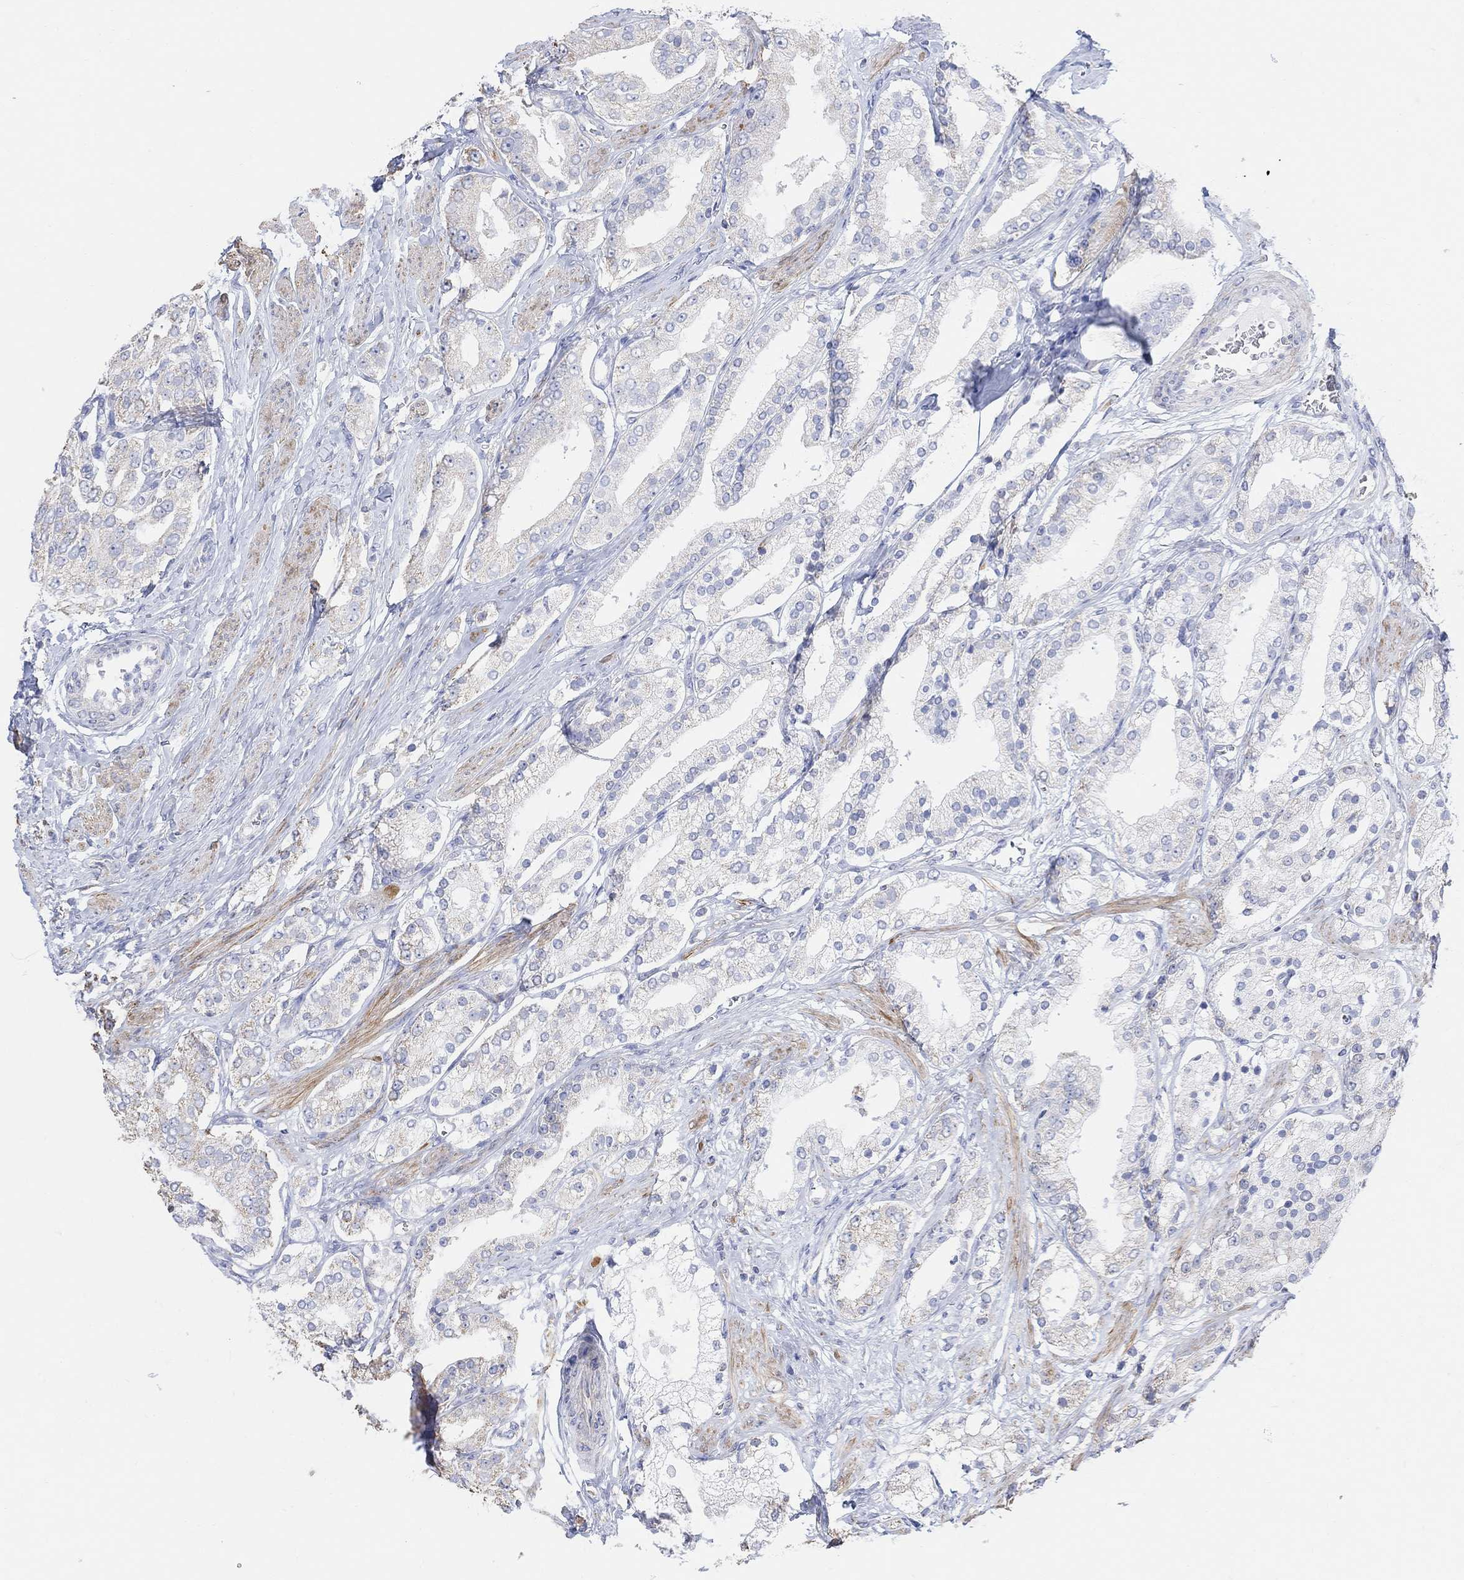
{"staining": {"intensity": "negative", "quantity": "none", "location": "none"}, "tissue": "prostate cancer", "cell_type": "Tumor cells", "image_type": "cancer", "snomed": [{"axis": "morphology", "description": "Adenocarcinoma, NOS"}, {"axis": "topography", "description": "Prostate and seminal vesicle, NOS"}, {"axis": "topography", "description": "Prostate"}], "caption": "Immunohistochemistry (IHC) image of neoplastic tissue: prostate cancer stained with DAB displays no significant protein staining in tumor cells.", "gene": "SYT12", "patient": {"sex": "male", "age": 67}}